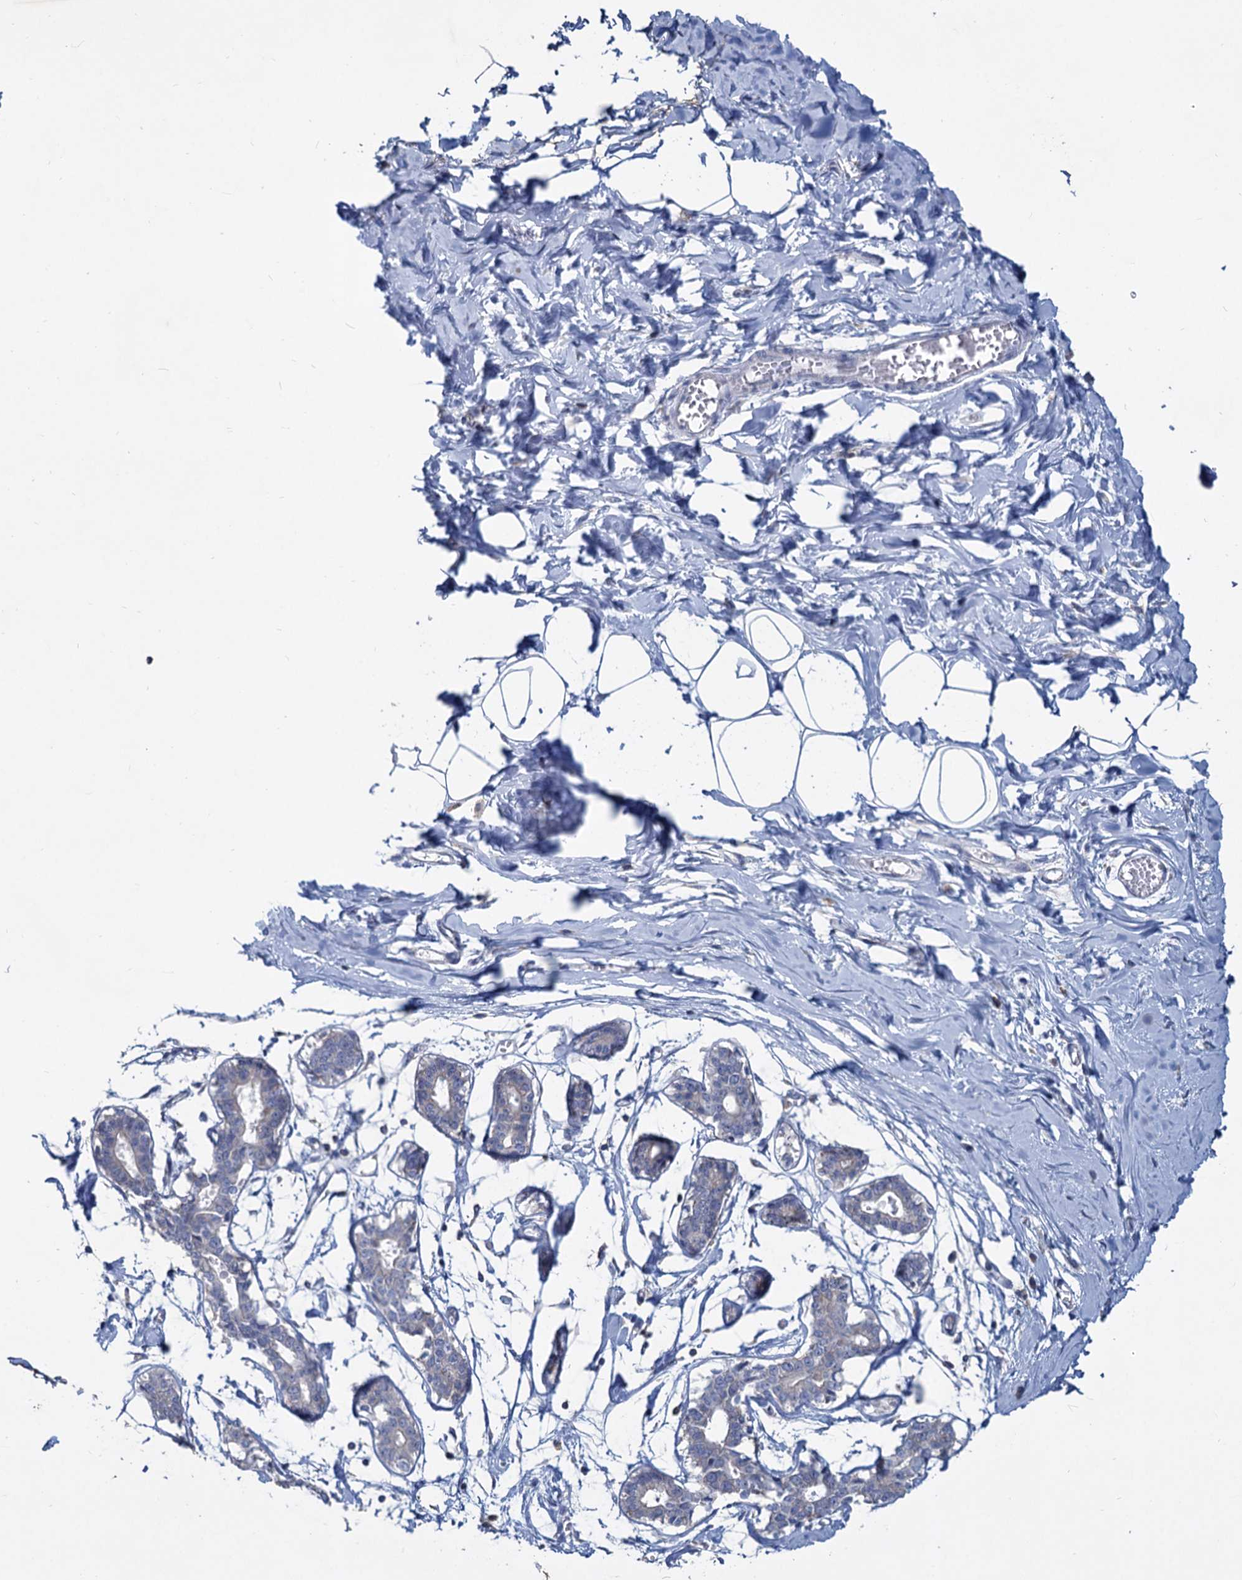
{"staining": {"intensity": "negative", "quantity": "none", "location": "none"}, "tissue": "breast", "cell_type": "Adipocytes", "image_type": "normal", "snomed": [{"axis": "morphology", "description": "Normal tissue, NOS"}, {"axis": "topography", "description": "Breast"}], "caption": "Normal breast was stained to show a protein in brown. There is no significant expression in adipocytes.", "gene": "LRCH4", "patient": {"sex": "female", "age": 27}}